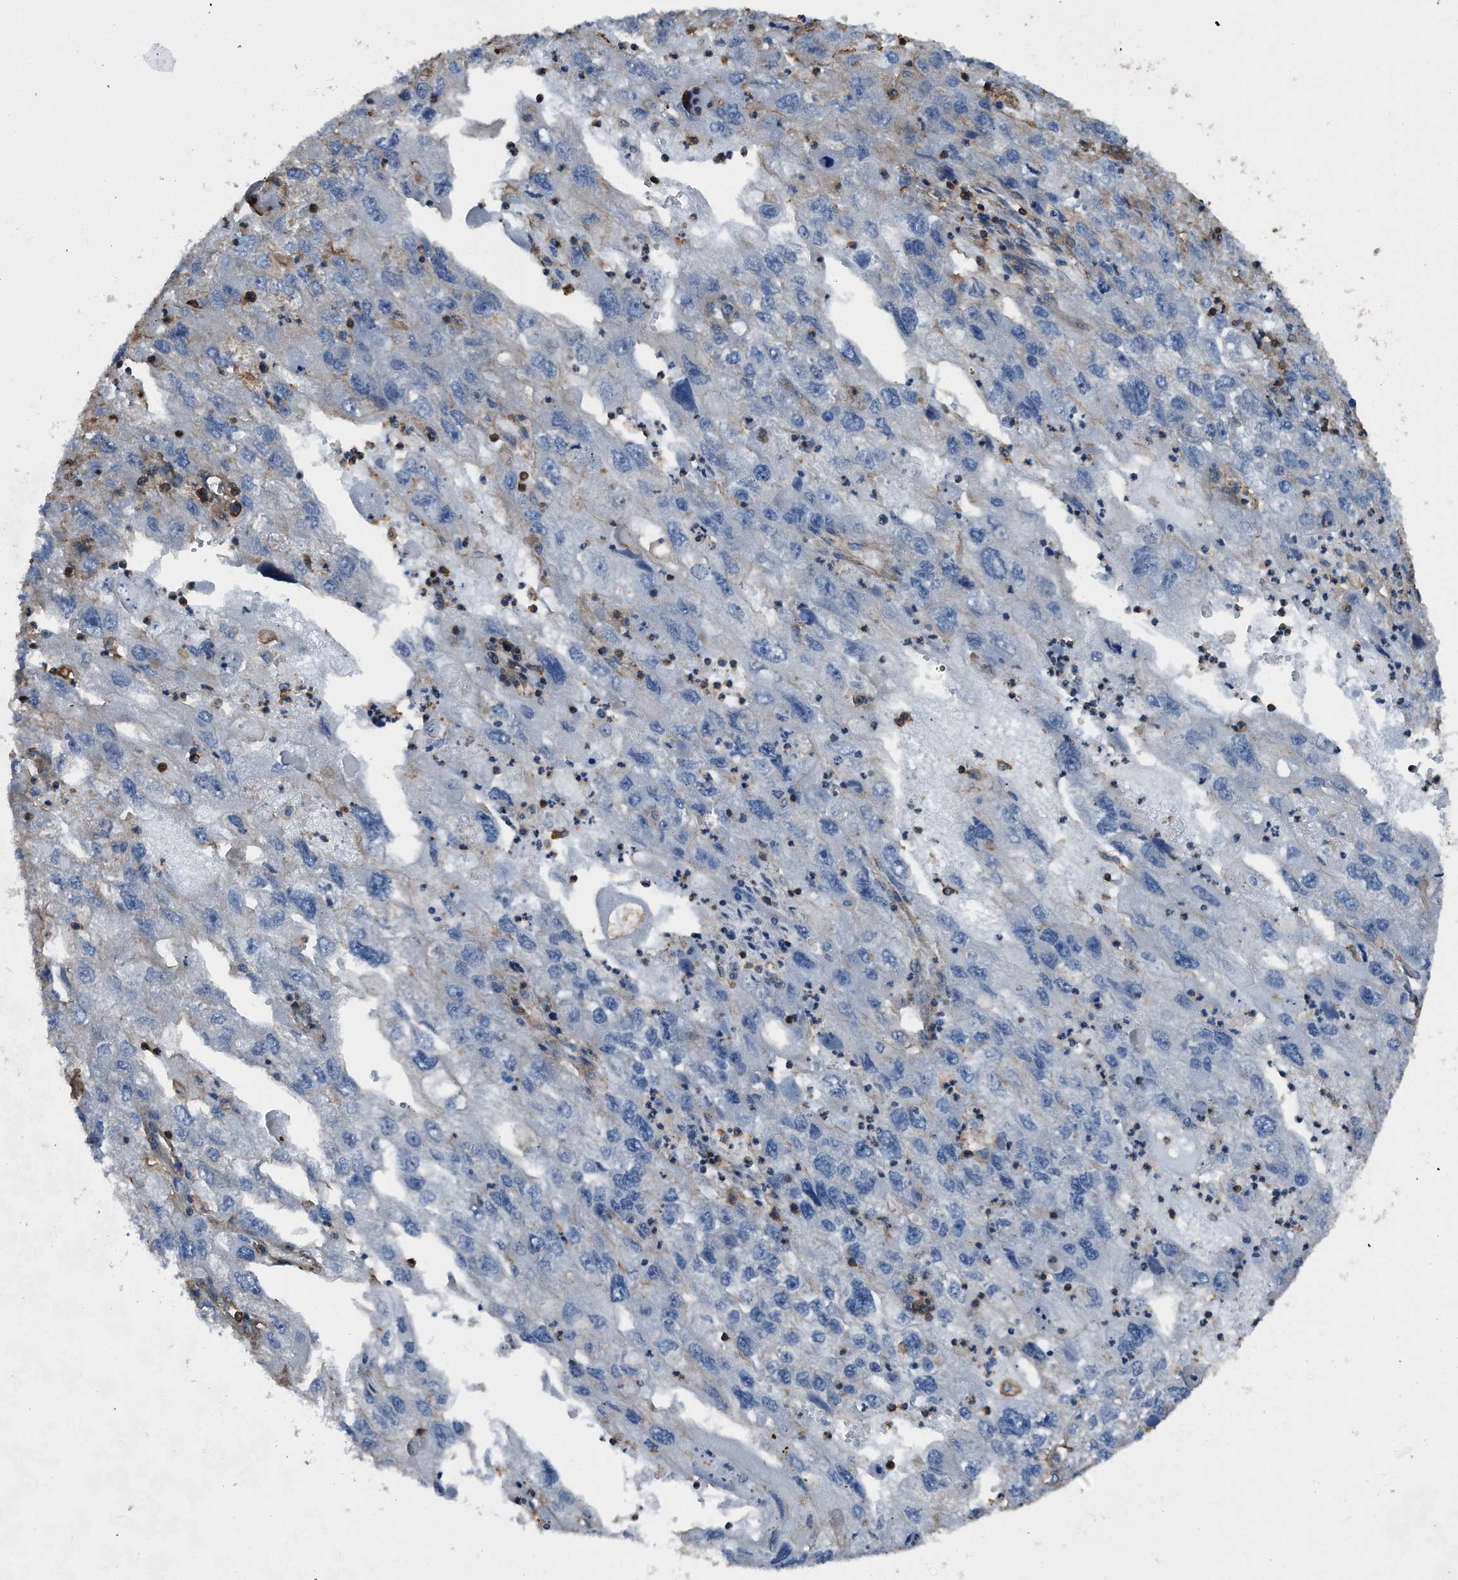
{"staining": {"intensity": "negative", "quantity": "none", "location": "none"}, "tissue": "endometrial cancer", "cell_type": "Tumor cells", "image_type": "cancer", "snomed": [{"axis": "morphology", "description": "Adenocarcinoma, NOS"}, {"axis": "topography", "description": "Endometrium"}], "caption": "Human adenocarcinoma (endometrial) stained for a protein using immunohistochemistry (IHC) exhibits no expression in tumor cells.", "gene": "RSPO3", "patient": {"sex": "female", "age": 49}}